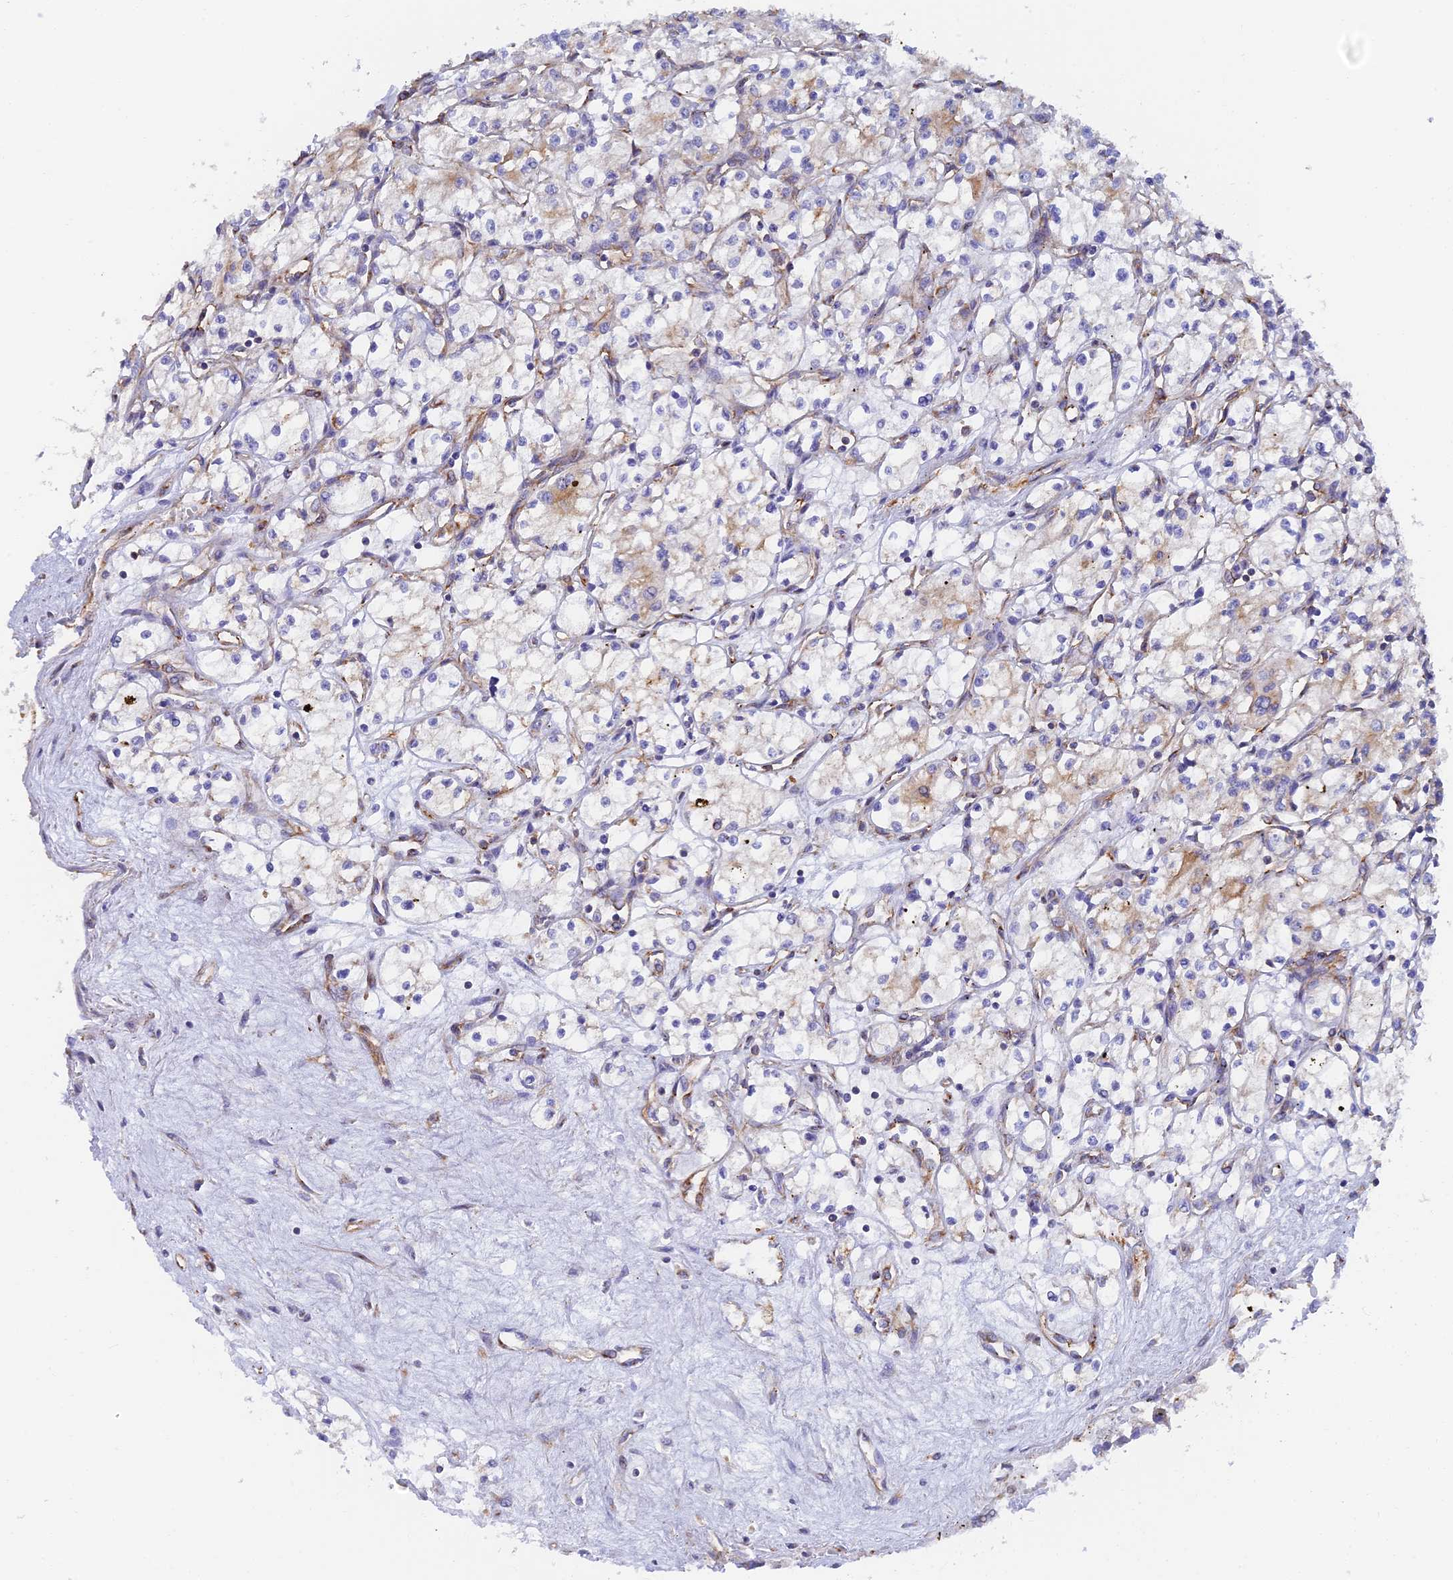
{"staining": {"intensity": "negative", "quantity": "none", "location": "none"}, "tissue": "renal cancer", "cell_type": "Tumor cells", "image_type": "cancer", "snomed": [{"axis": "morphology", "description": "Adenocarcinoma, NOS"}, {"axis": "topography", "description": "Kidney"}], "caption": "Immunohistochemical staining of human renal cancer (adenocarcinoma) displays no significant positivity in tumor cells.", "gene": "DCTN2", "patient": {"sex": "male", "age": 59}}